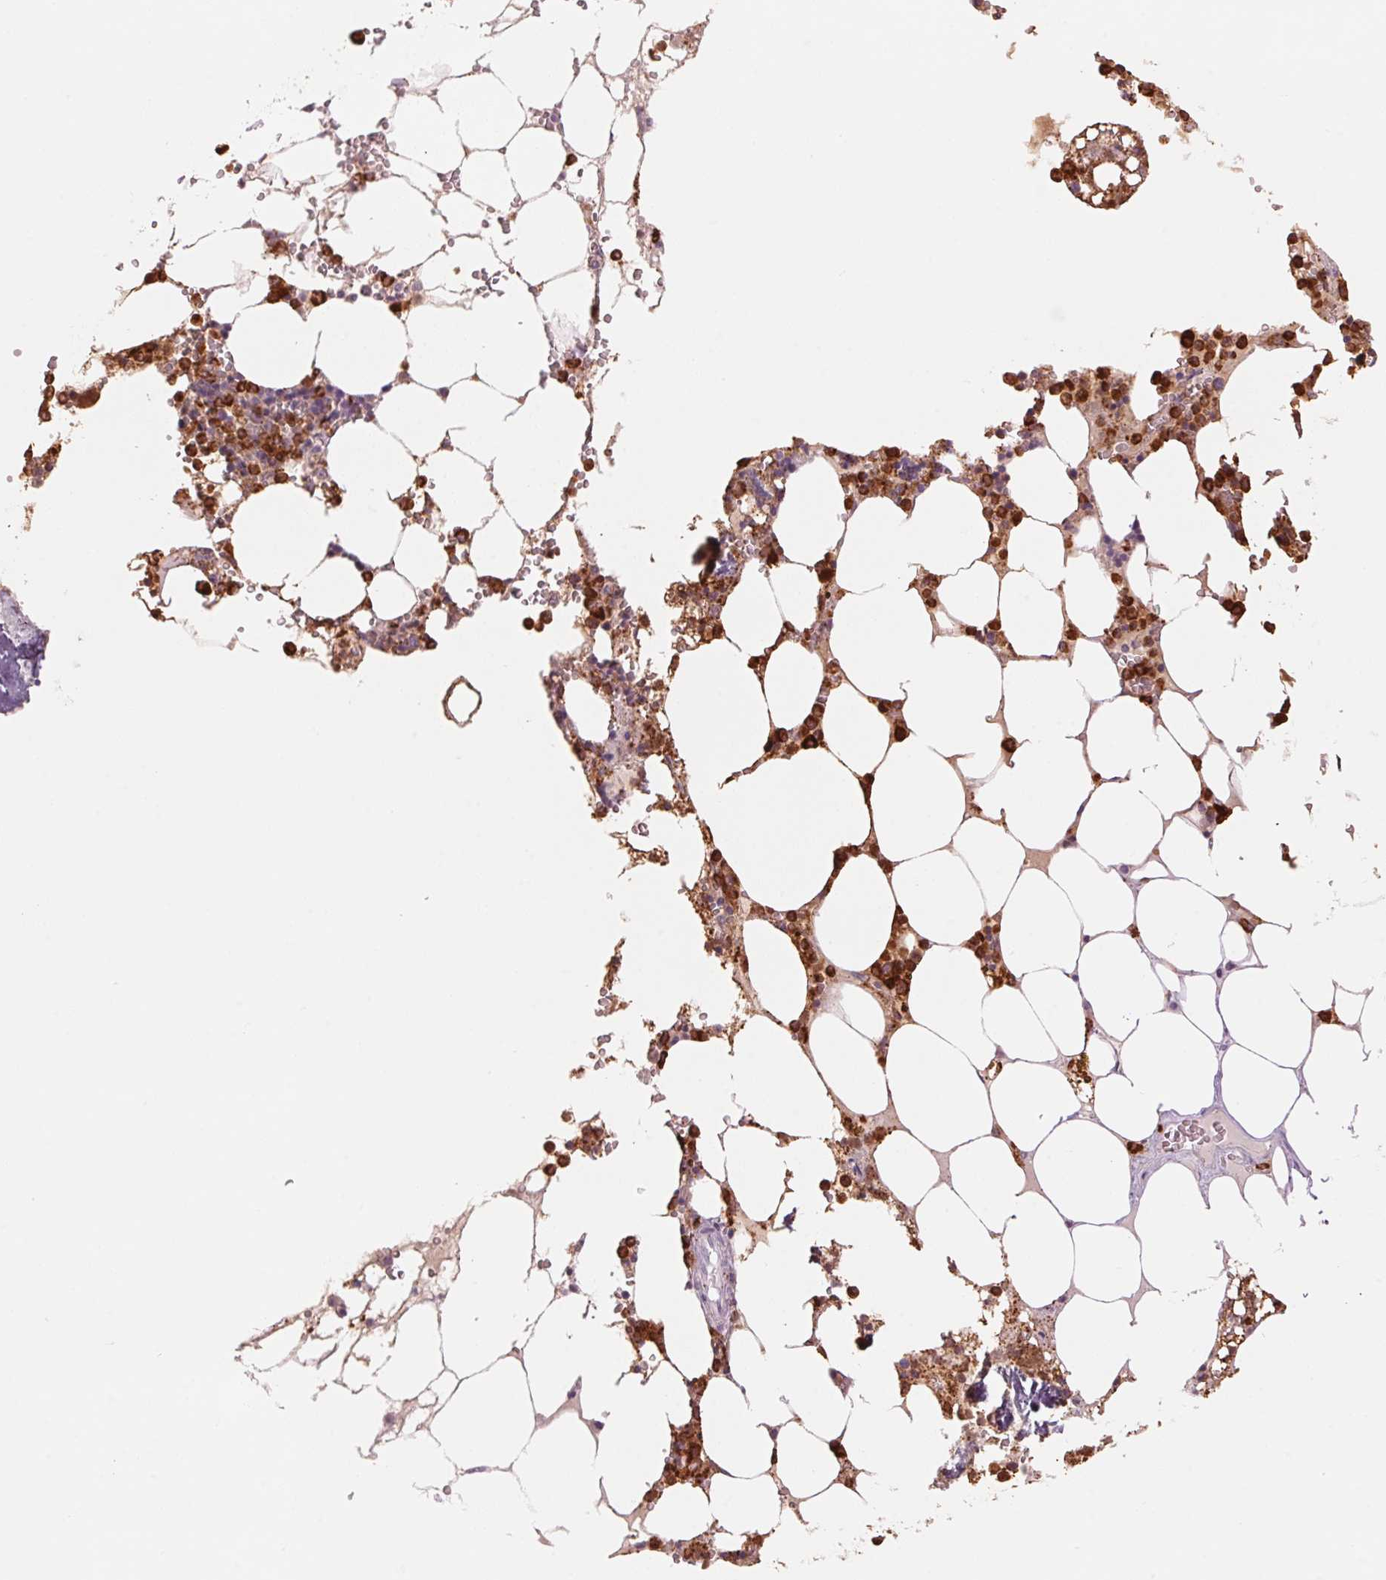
{"staining": {"intensity": "strong", "quantity": "25%-75%", "location": "cytoplasmic/membranous"}, "tissue": "bone marrow", "cell_type": "Hematopoietic cells", "image_type": "normal", "snomed": [{"axis": "morphology", "description": "Normal tissue, NOS"}, {"axis": "topography", "description": "Bone marrow"}], "caption": "Benign bone marrow was stained to show a protein in brown. There is high levels of strong cytoplasmic/membranous positivity in approximately 25%-75% of hematopoietic cells. (Brightfield microscopy of DAB IHC at high magnification).", "gene": "KLK7", "patient": {"sex": "male", "age": 64}}